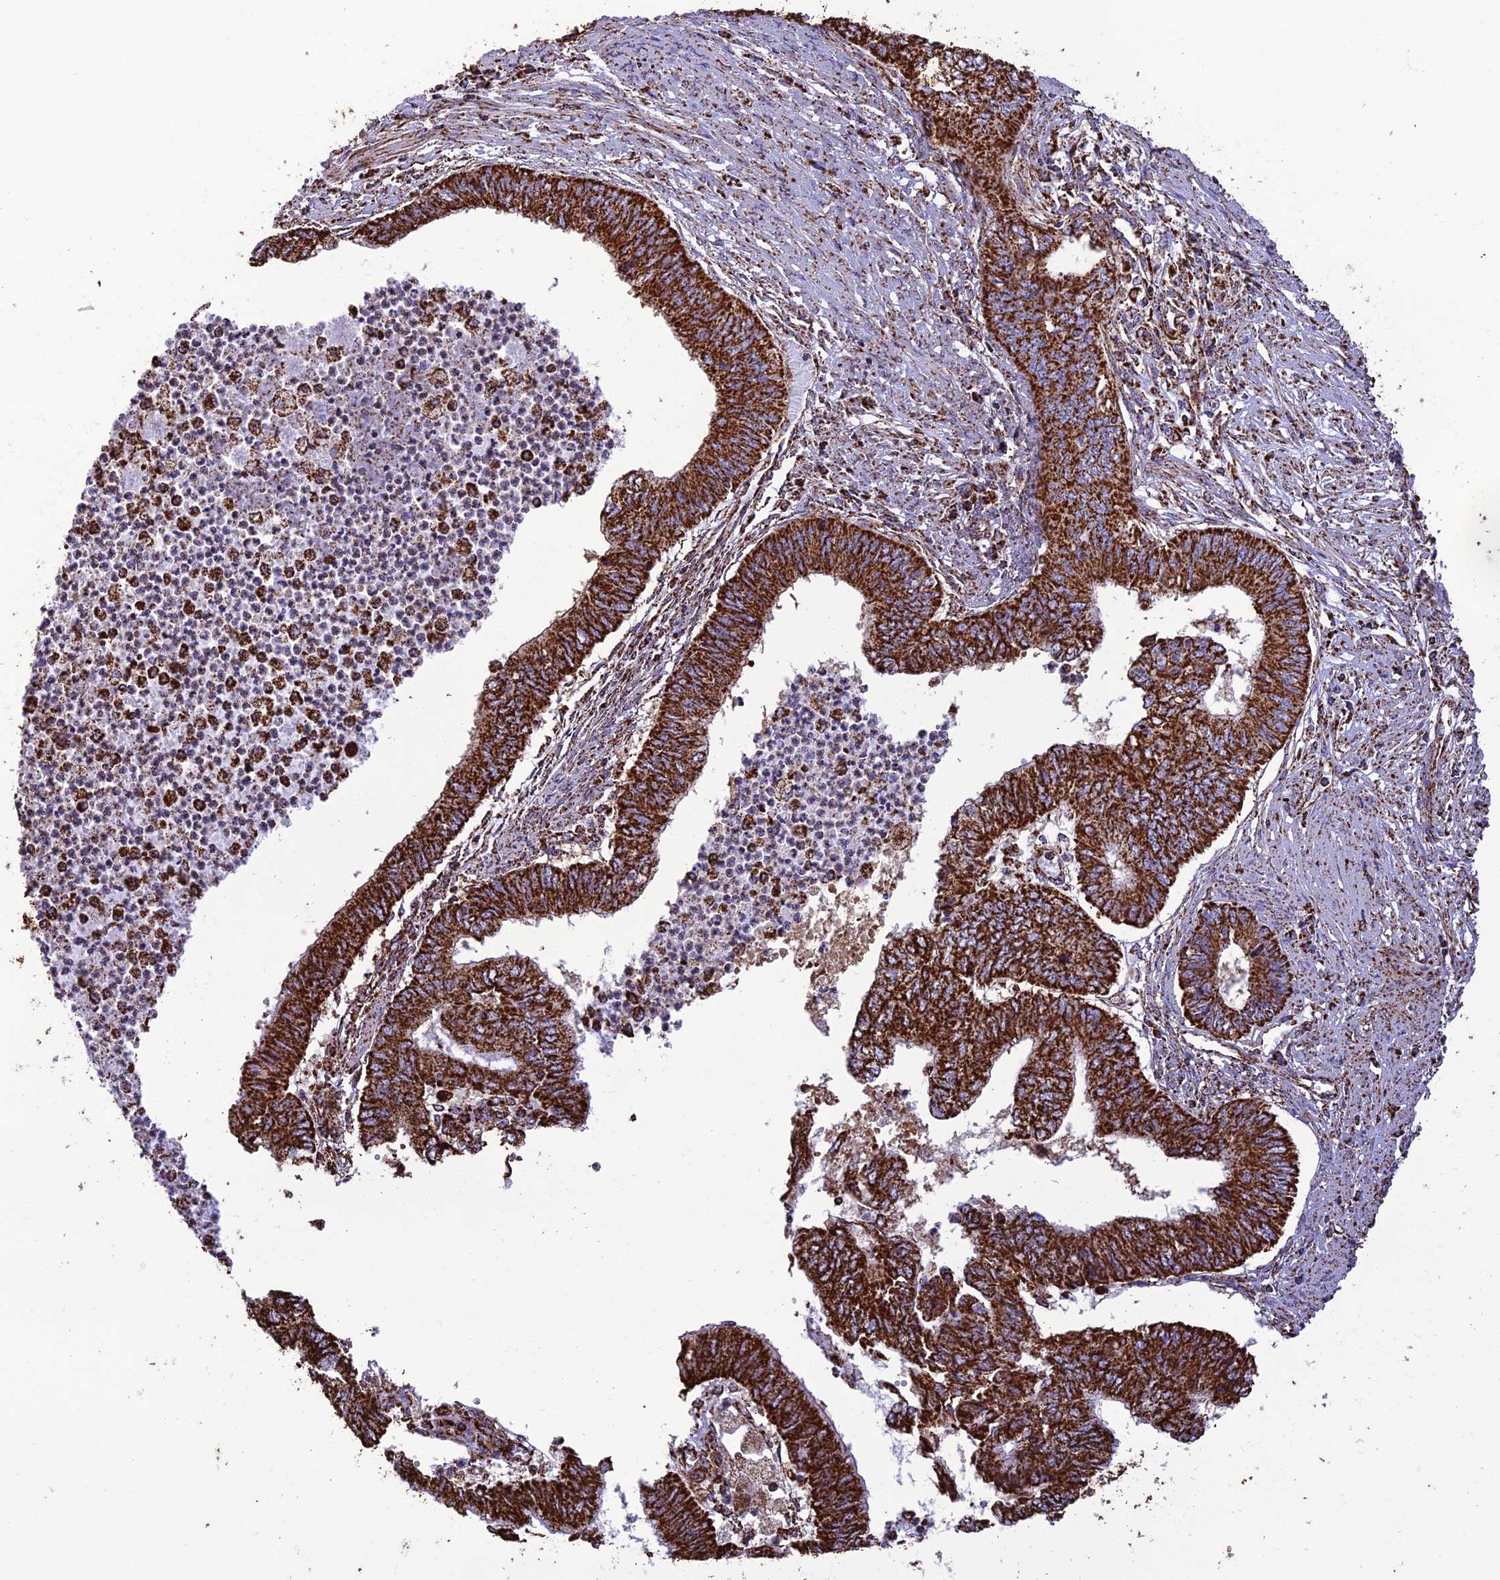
{"staining": {"intensity": "strong", "quantity": ">75%", "location": "cytoplasmic/membranous"}, "tissue": "endometrial cancer", "cell_type": "Tumor cells", "image_type": "cancer", "snomed": [{"axis": "morphology", "description": "Adenocarcinoma, NOS"}, {"axis": "topography", "description": "Endometrium"}], "caption": "A photomicrograph of endometrial cancer (adenocarcinoma) stained for a protein displays strong cytoplasmic/membranous brown staining in tumor cells.", "gene": "NDUFAF1", "patient": {"sex": "female", "age": 68}}